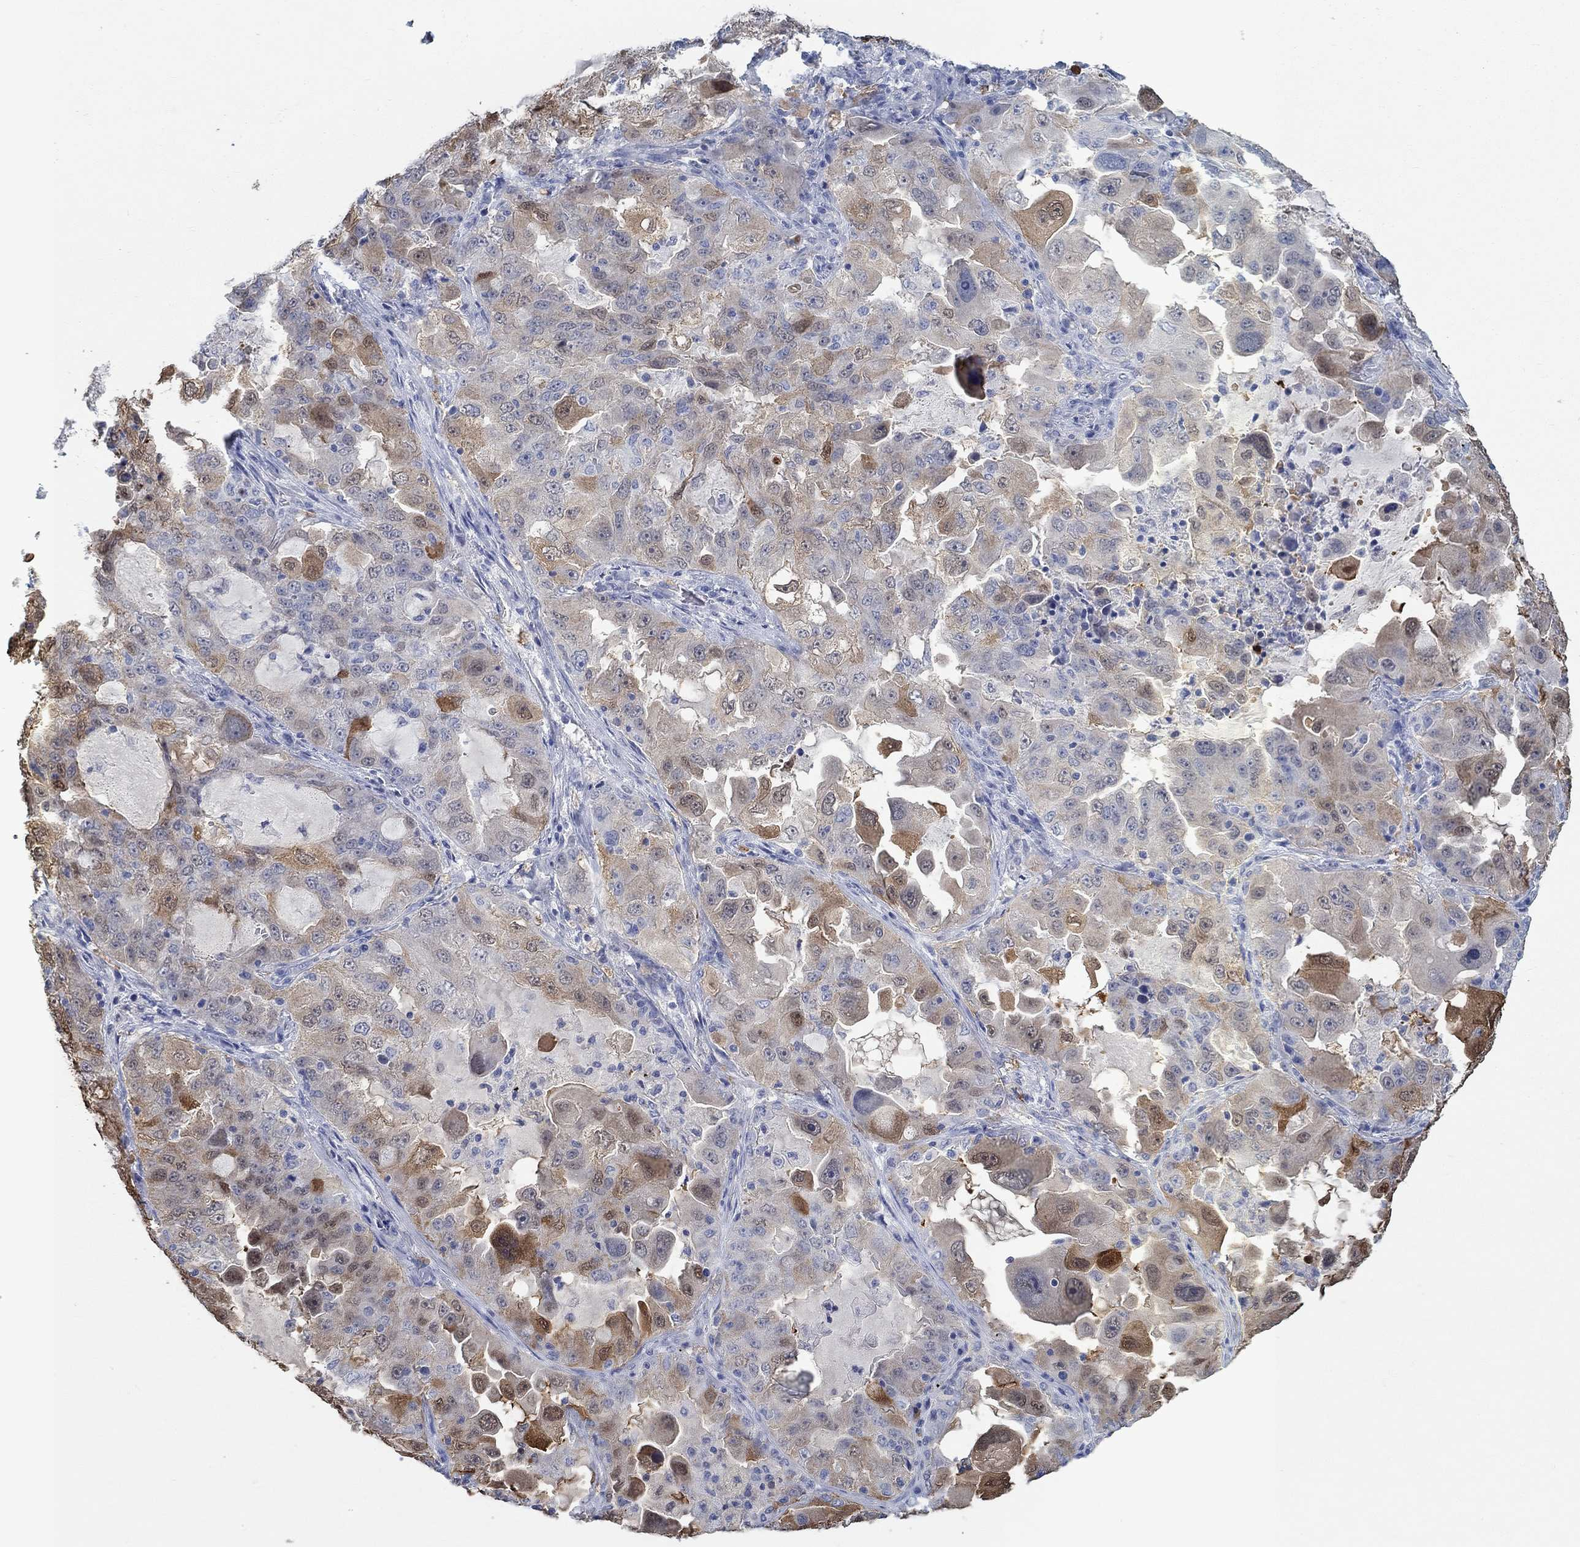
{"staining": {"intensity": "strong", "quantity": "<25%", "location": "cytoplasmic/membranous"}, "tissue": "lung cancer", "cell_type": "Tumor cells", "image_type": "cancer", "snomed": [{"axis": "morphology", "description": "Adenocarcinoma, NOS"}, {"axis": "topography", "description": "Lung"}], "caption": "Lung cancer stained with immunohistochemistry exhibits strong cytoplasmic/membranous expression in approximately <25% of tumor cells.", "gene": "TEKT4", "patient": {"sex": "female", "age": 61}}